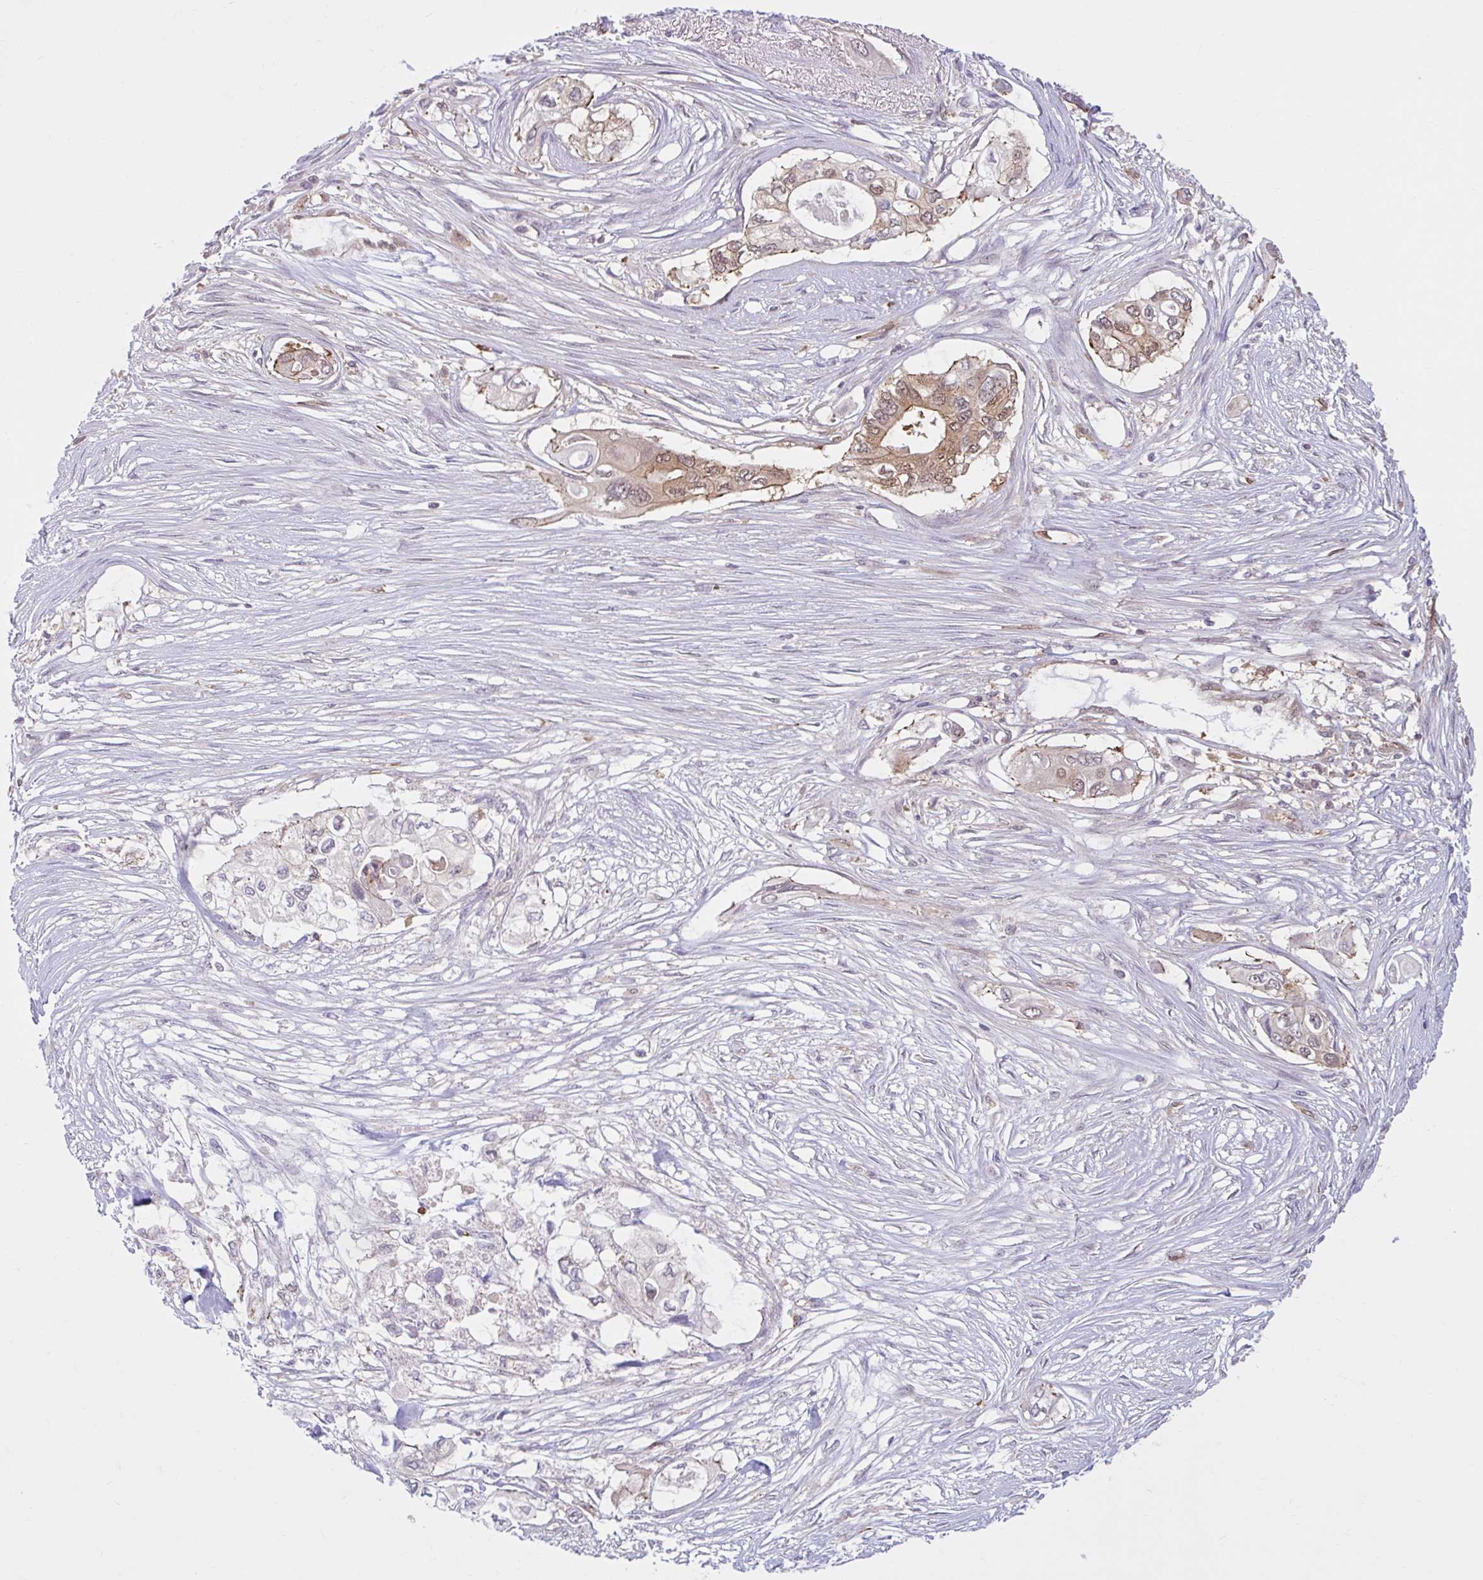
{"staining": {"intensity": "moderate", "quantity": ">75%", "location": "cytoplasmic/membranous,nuclear"}, "tissue": "pancreatic cancer", "cell_type": "Tumor cells", "image_type": "cancer", "snomed": [{"axis": "morphology", "description": "Adenocarcinoma, NOS"}, {"axis": "topography", "description": "Pancreas"}], "caption": "Moderate cytoplasmic/membranous and nuclear protein expression is appreciated in about >75% of tumor cells in pancreatic cancer. The staining was performed using DAB to visualize the protein expression in brown, while the nuclei were stained in blue with hematoxylin (Magnification: 20x).", "gene": "HMBS", "patient": {"sex": "female", "age": 63}}